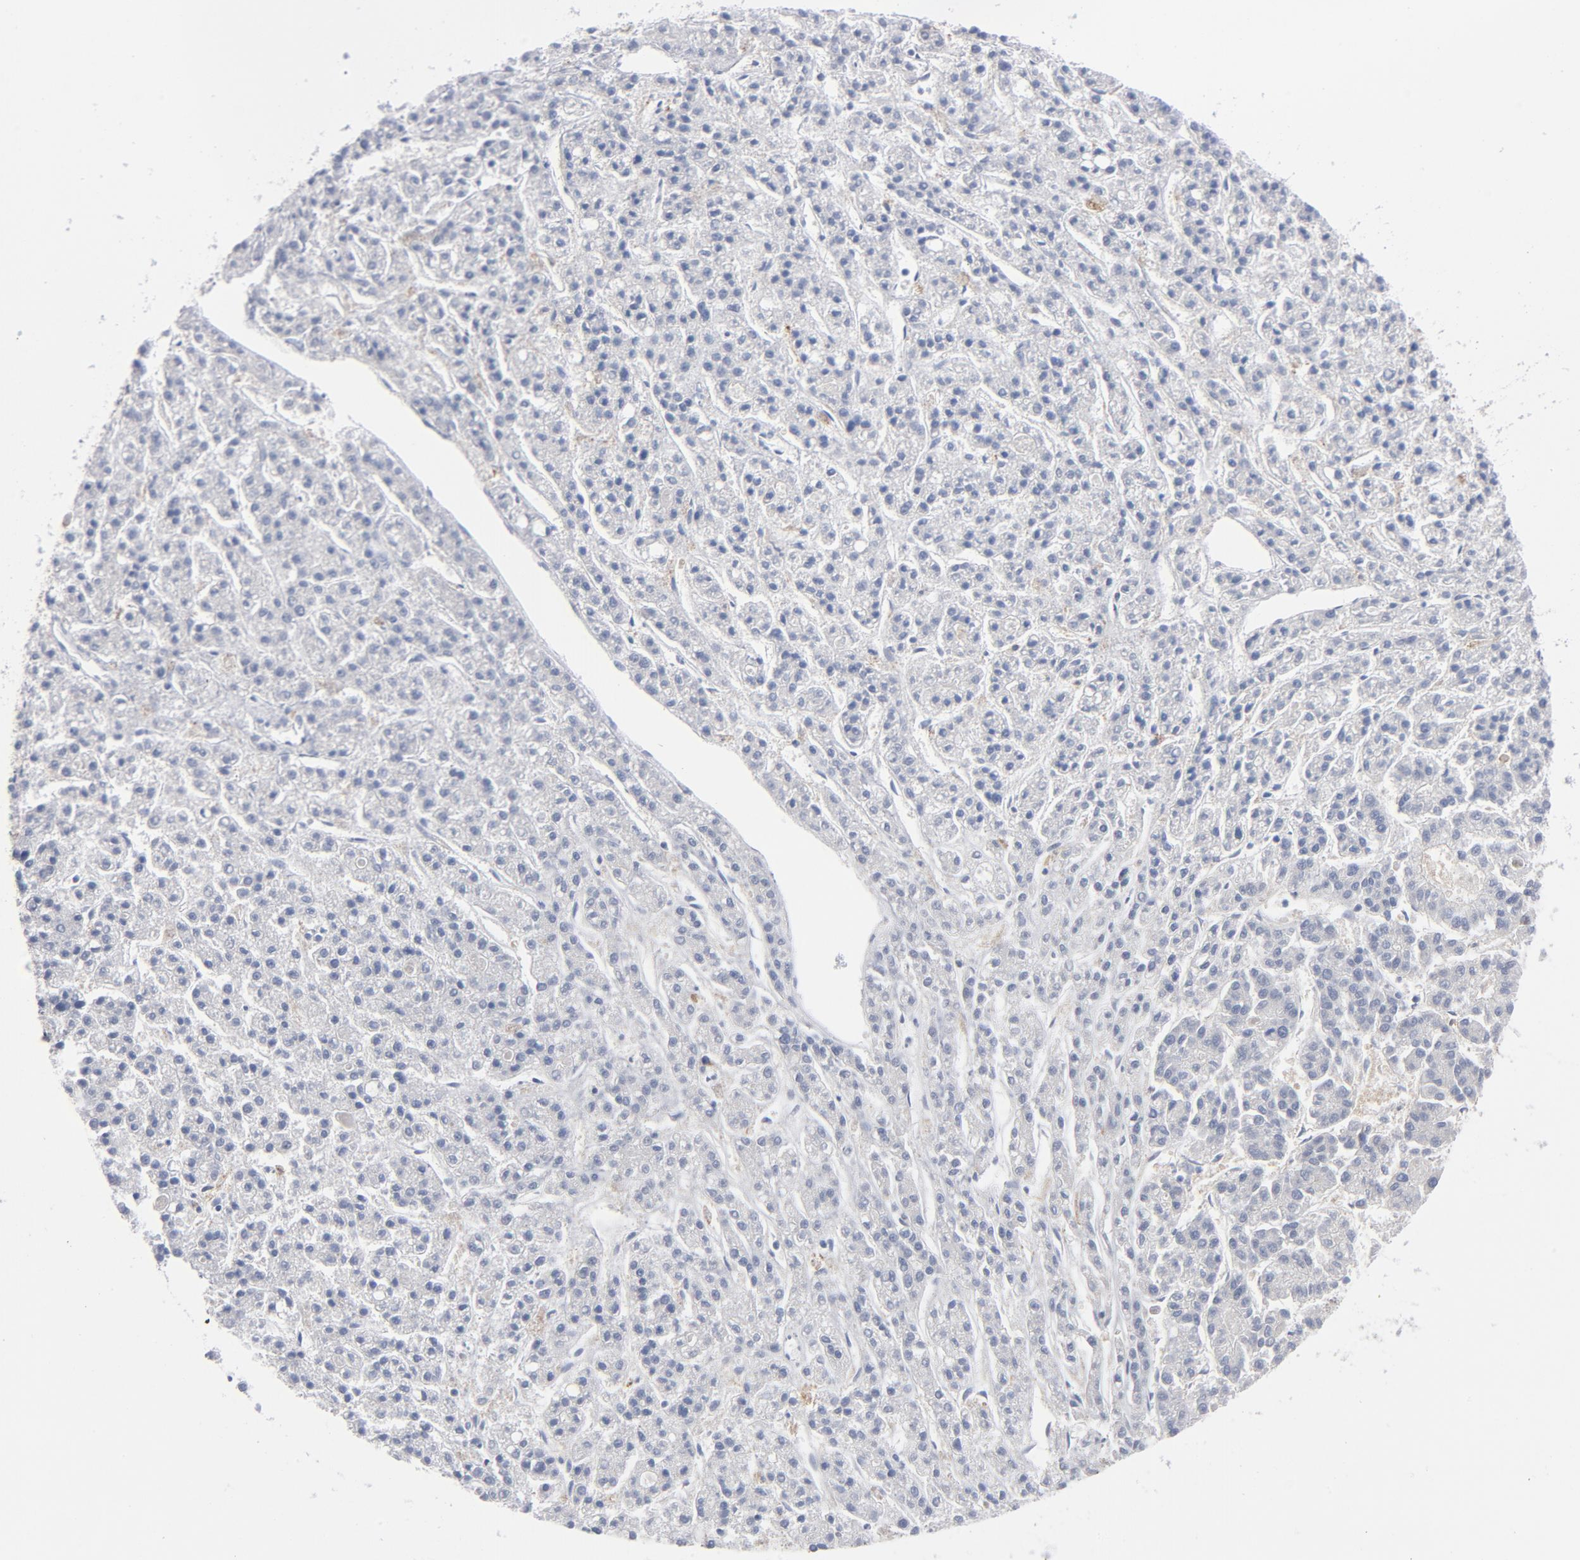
{"staining": {"intensity": "negative", "quantity": "none", "location": "none"}, "tissue": "liver cancer", "cell_type": "Tumor cells", "image_type": "cancer", "snomed": [{"axis": "morphology", "description": "Carcinoma, Hepatocellular, NOS"}, {"axis": "topography", "description": "Liver"}], "caption": "The image shows no significant positivity in tumor cells of liver cancer (hepatocellular carcinoma).", "gene": "CD86", "patient": {"sex": "male", "age": 70}}